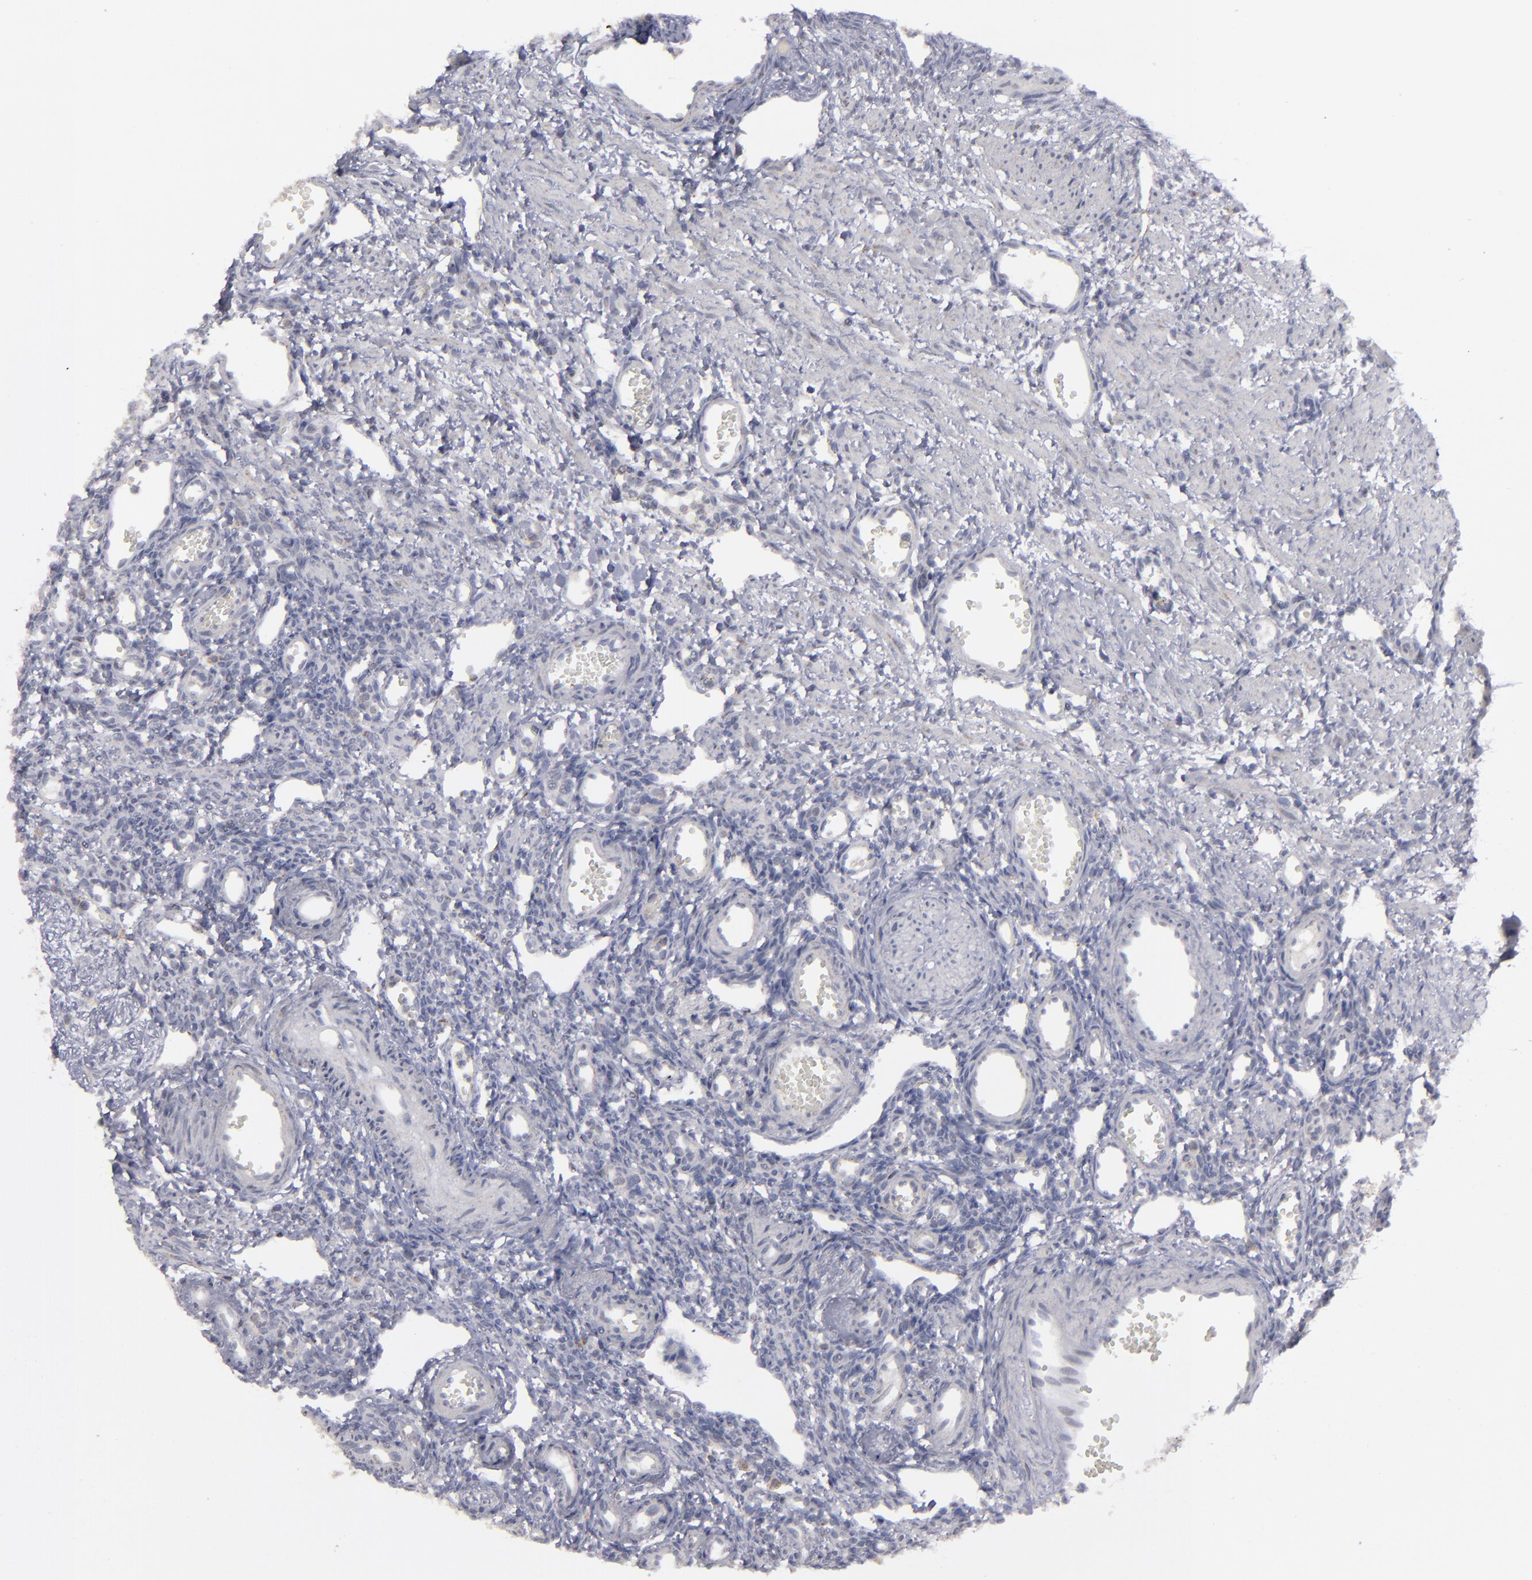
{"staining": {"intensity": "weak", "quantity": "<25%", "location": "cytoplasmic/membranous"}, "tissue": "ovary", "cell_type": "Ovarian stroma cells", "image_type": "normal", "snomed": [{"axis": "morphology", "description": "Normal tissue, NOS"}, {"axis": "topography", "description": "Ovary"}], "caption": "Immunohistochemistry (IHC) of normal human ovary reveals no staining in ovarian stroma cells.", "gene": "MYOM2", "patient": {"sex": "female", "age": 33}}